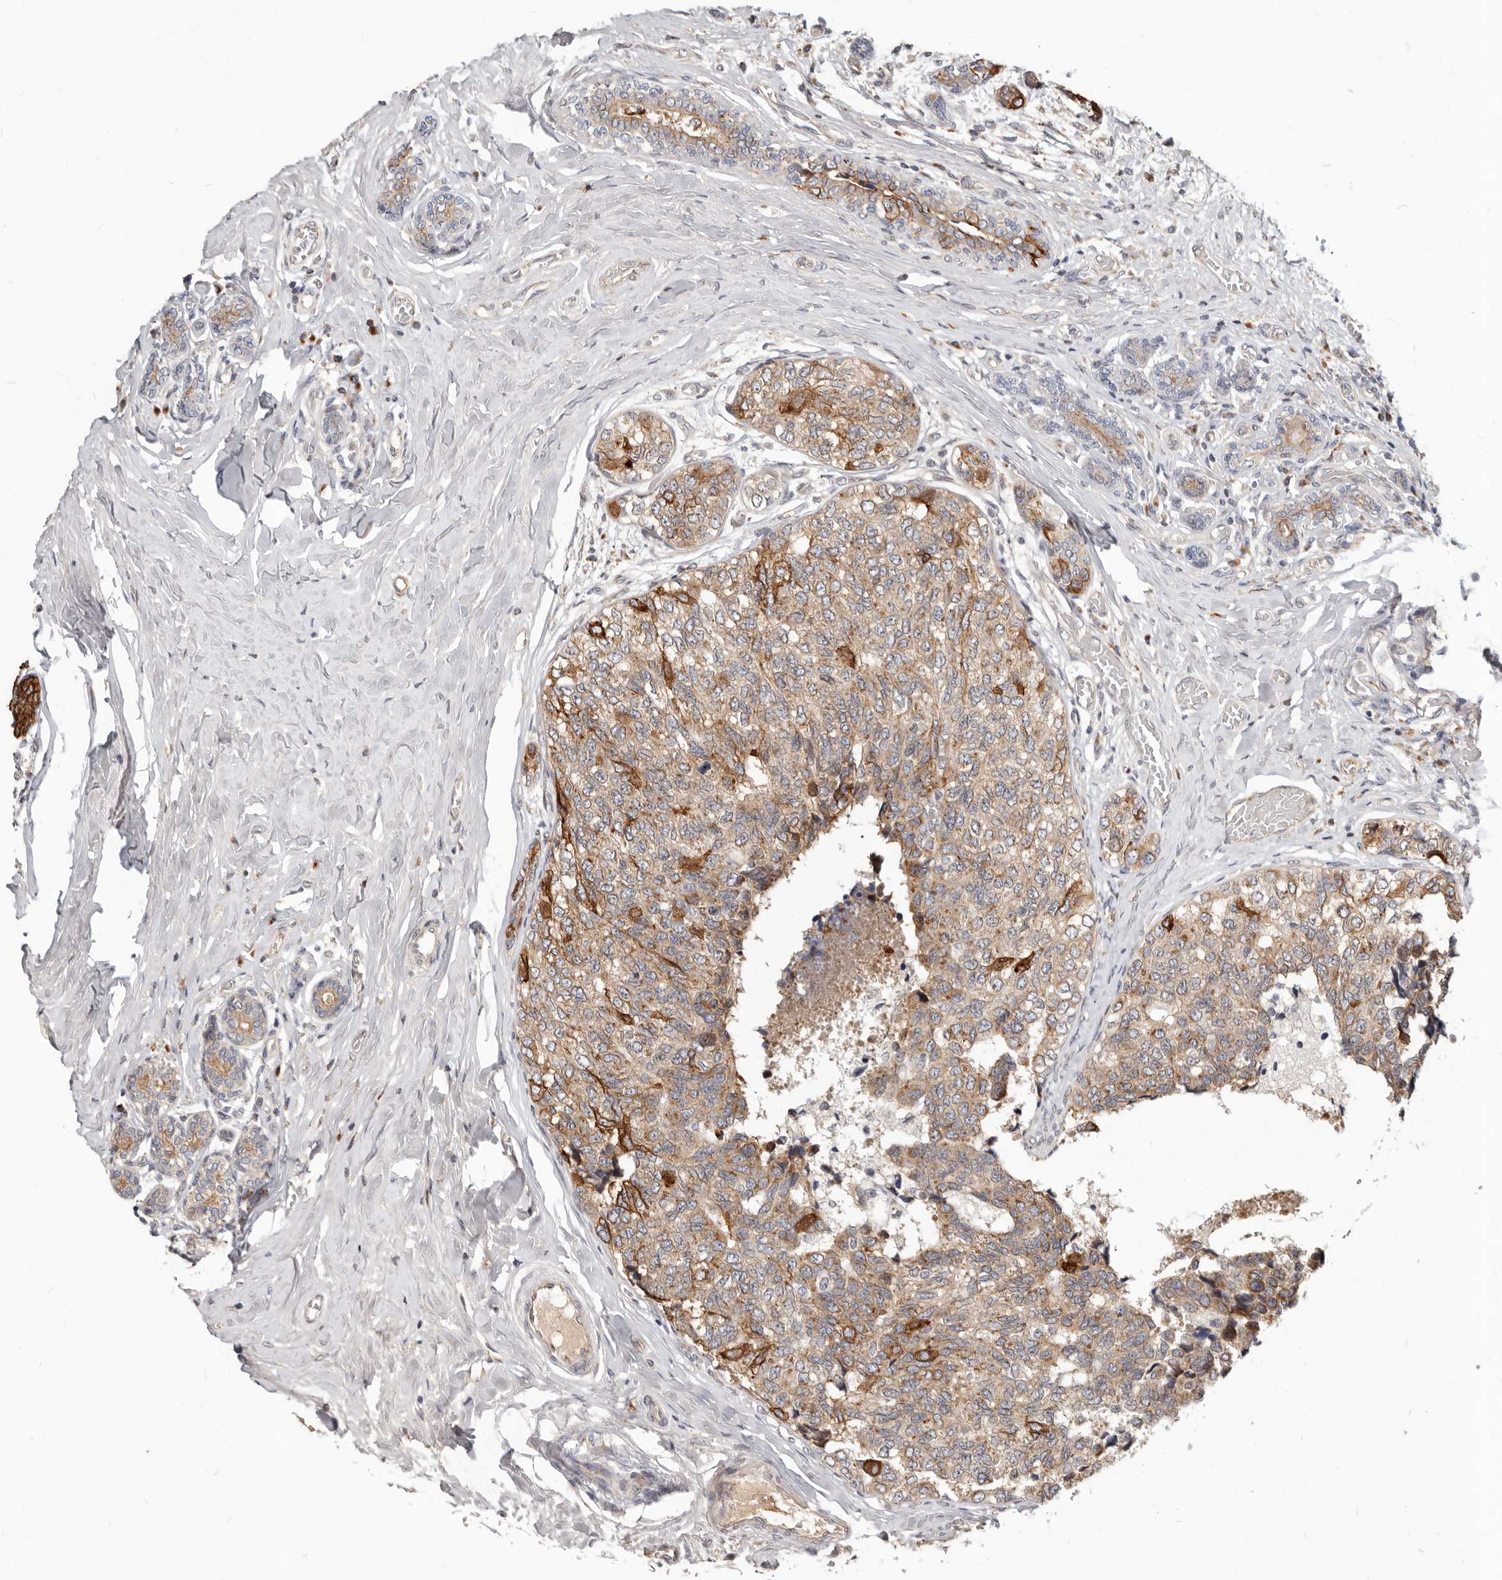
{"staining": {"intensity": "moderate", "quantity": ">75%", "location": "cytoplasmic/membranous"}, "tissue": "breast cancer", "cell_type": "Tumor cells", "image_type": "cancer", "snomed": [{"axis": "morphology", "description": "Normal tissue, NOS"}, {"axis": "morphology", "description": "Duct carcinoma"}, {"axis": "topography", "description": "Breast"}], "caption": "An image of human intraductal carcinoma (breast) stained for a protein reveals moderate cytoplasmic/membranous brown staining in tumor cells.", "gene": "NPY4R", "patient": {"sex": "female", "age": 43}}